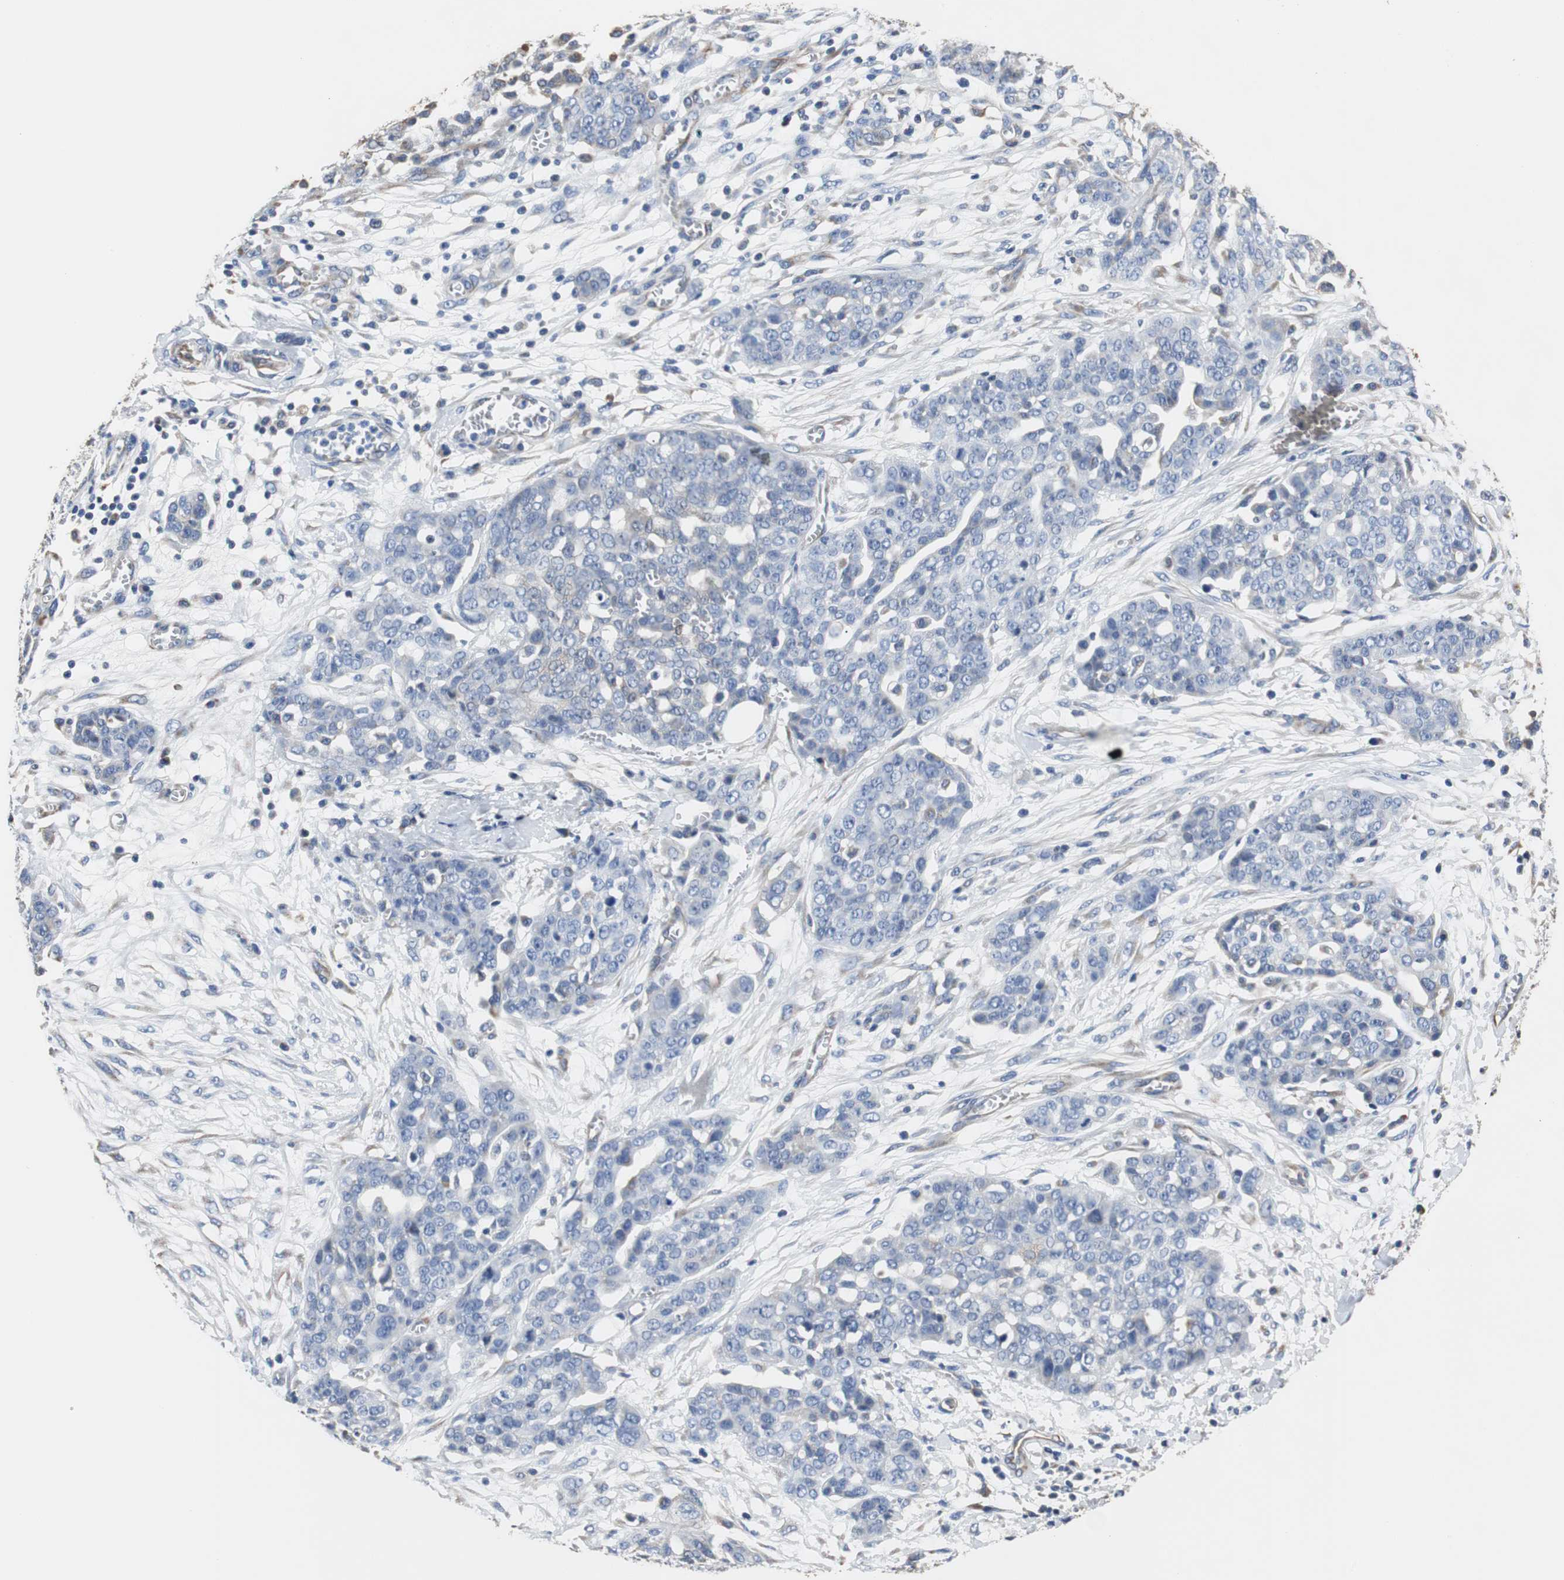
{"staining": {"intensity": "negative", "quantity": "none", "location": "none"}, "tissue": "ovarian cancer", "cell_type": "Tumor cells", "image_type": "cancer", "snomed": [{"axis": "morphology", "description": "Cystadenocarcinoma, serous, NOS"}, {"axis": "topography", "description": "Soft tissue"}, {"axis": "topography", "description": "Ovary"}], "caption": "DAB (3,3'-diaminobenzidine) immunohistochemical staining of human serous cystadenocarcinoma (ovarian) shows no significant staining in tumor cells.", "gene": "PCK1", "patient": {"sex": "female", "age": 57}}